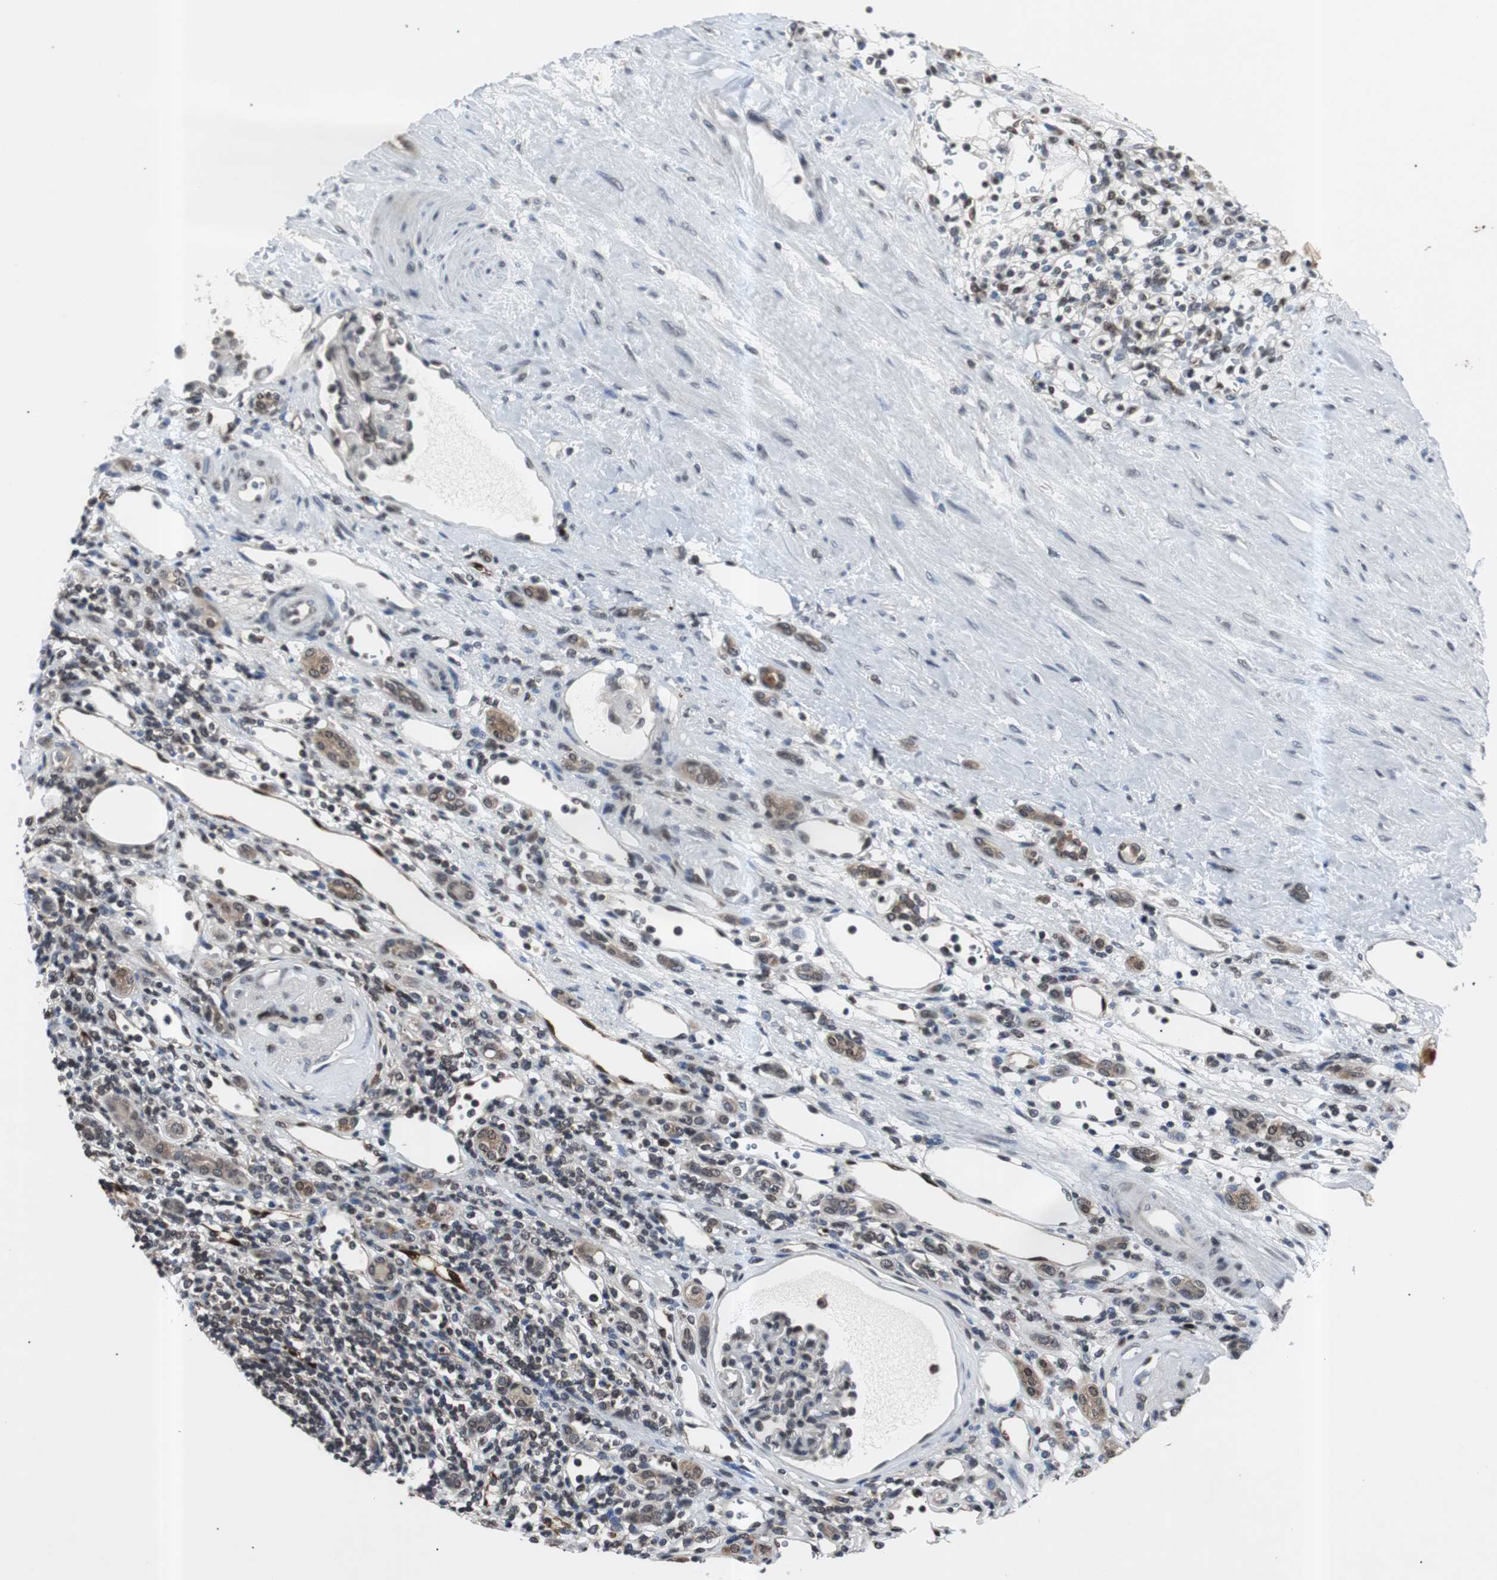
{"staining": {"intensity": "negative", "quantity": "none", "location": "none"}, "tissue": "renal cancer", "cell_type": "Tumor cells", "image_type": "cancer", "snomed": [{"axis": "morphology", "description": "Normal tissue, NOS"}, {"axis": "morphology", "description": "Adenocarcinoma, NOS"}, {"axis": "topography", "description": "Kidney"}], "caption": "There is no significant positivity in tumor cells of renal adenocarcinoma.", "gene": "SMAD1", "patient": {"sex": "female", "age": 55}}